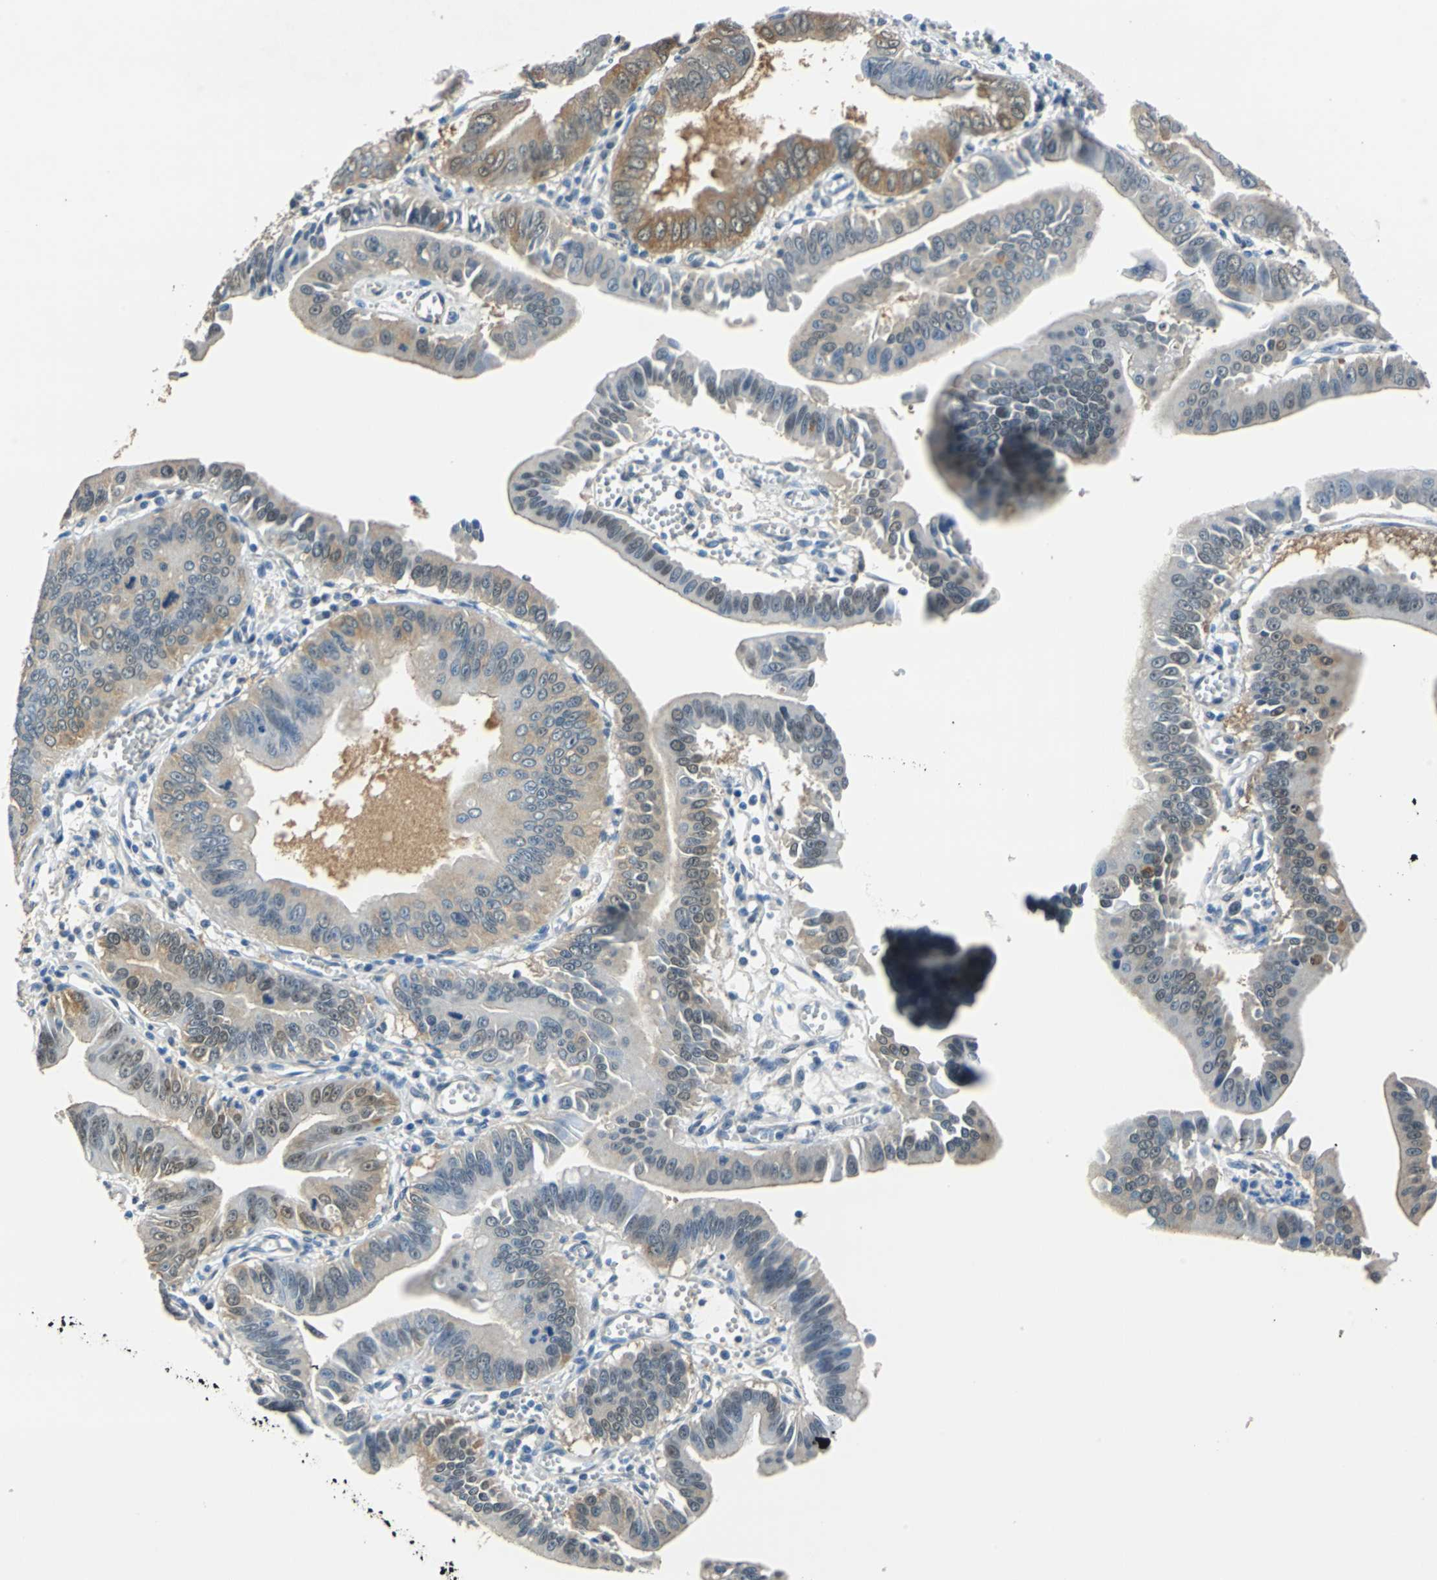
{"staining": {"intensity": "moderate", "quantity": ">75%", "location": "cytoplasmic/membranous,nuclear"}, "tissue": "pancreatic cancer", "cell_type": "Tumor cells", "image_type": "cancer", "snomed": [{"axis": "morphology", "description": "Normal tissue, NOS"}, {"axis": "topography", "description": "Lymph node"}], "caption": "Tumor cells reveal moderate cytoplasmic/membranous and nuclear staining in about >75% of cells in pancreatic cancer.", "gene": "FKBP4", "patient": {"sex": "male", "age": 50}}